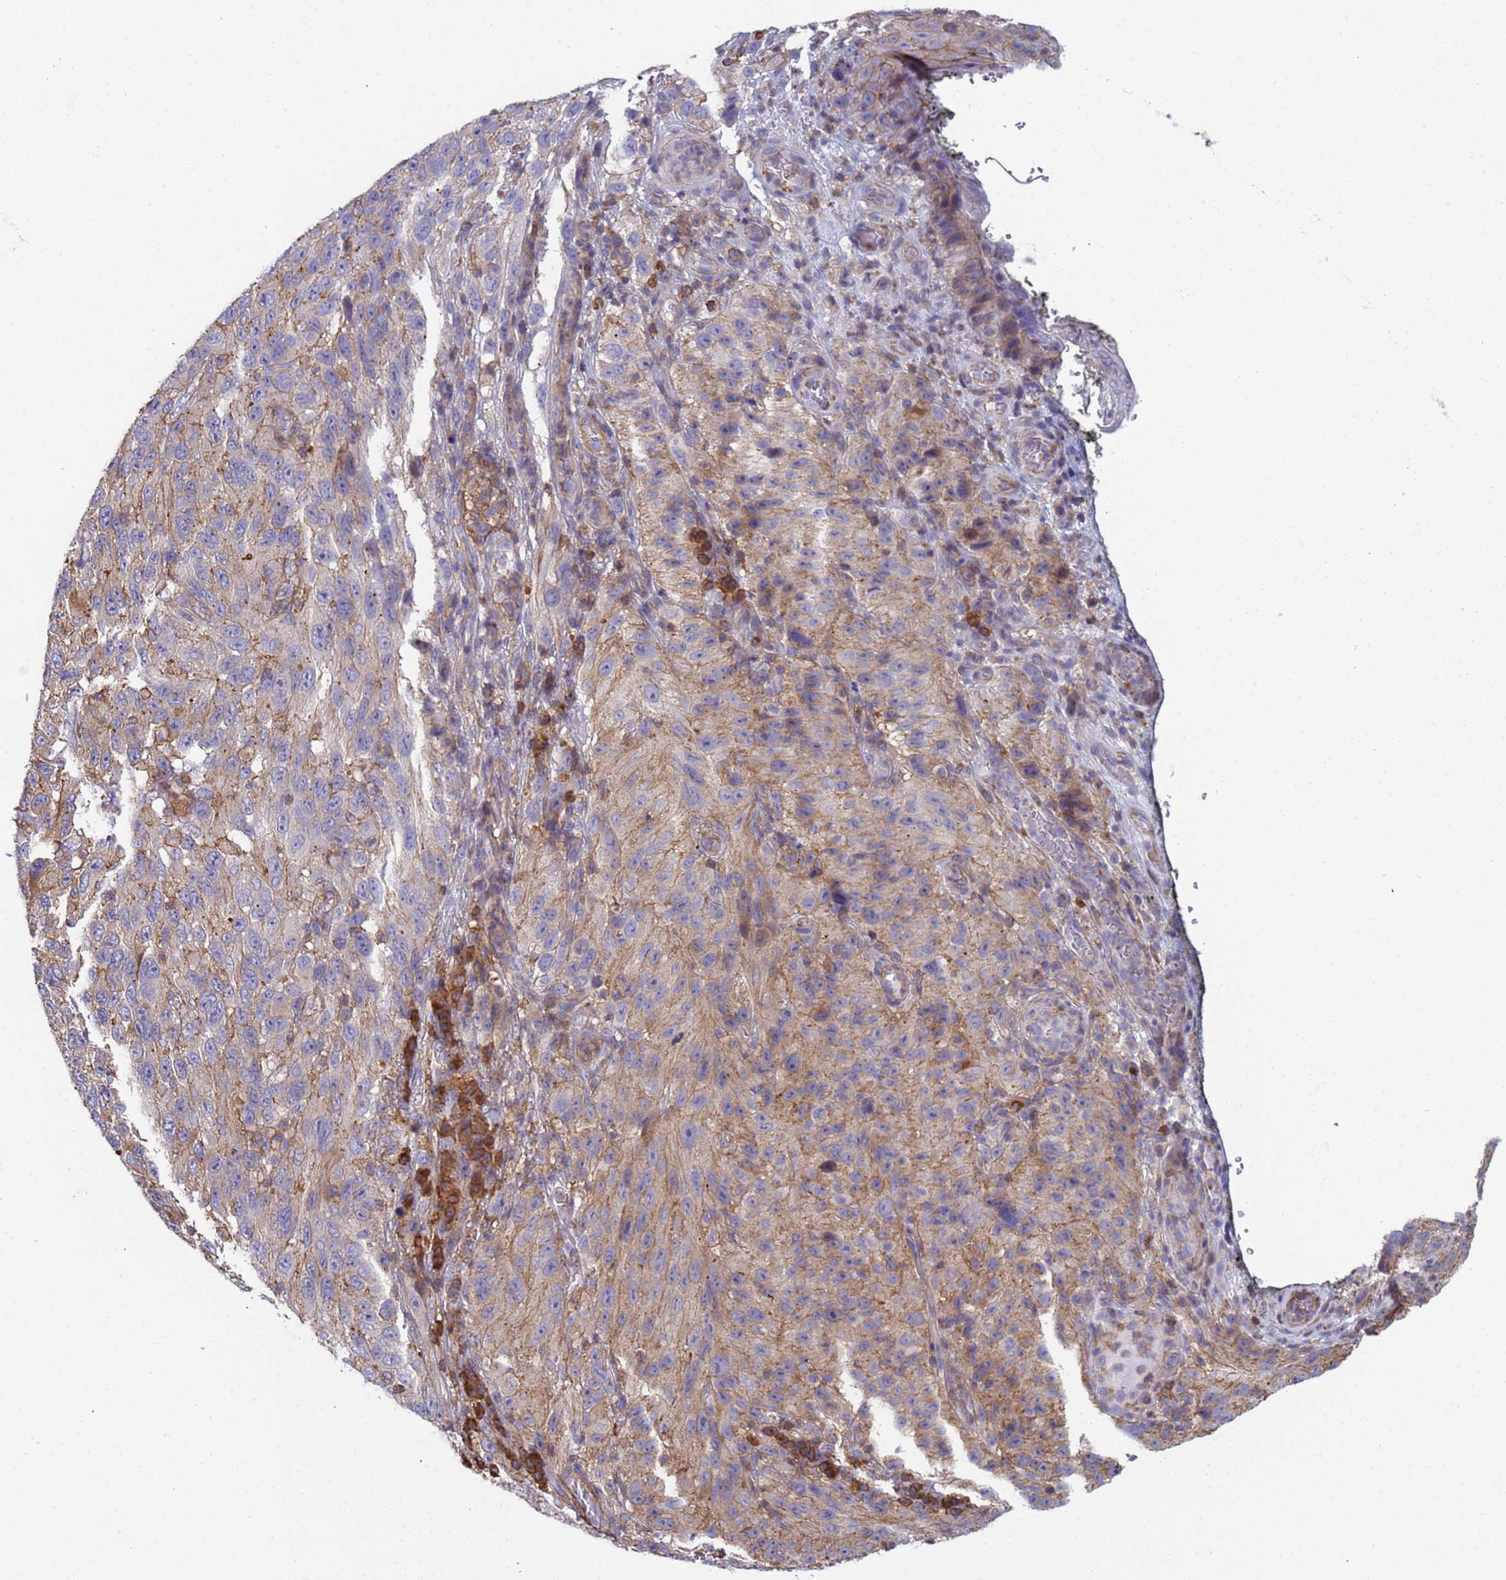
{"staining": {"intensity": "moderate", "quantity": "<25%", "location": "cytoplasmic/membranous"}, "tissue": "melanoma", "cell_type": "Tumor cells", "image_type": "cancer", "snomed": [{"axis": "morphology", "description": "Malignant melanoma, NOS"}, {"axis": "topography", "description": "Skin"}], "caption": "The photomicrograph shows a brown stain indicating the presence of a protein in the cytoplasmic/membranous of tumor cells in malignant melanoma.", "gene": "ZNG1B", "patient": {"sex": "female", "age": 96}}